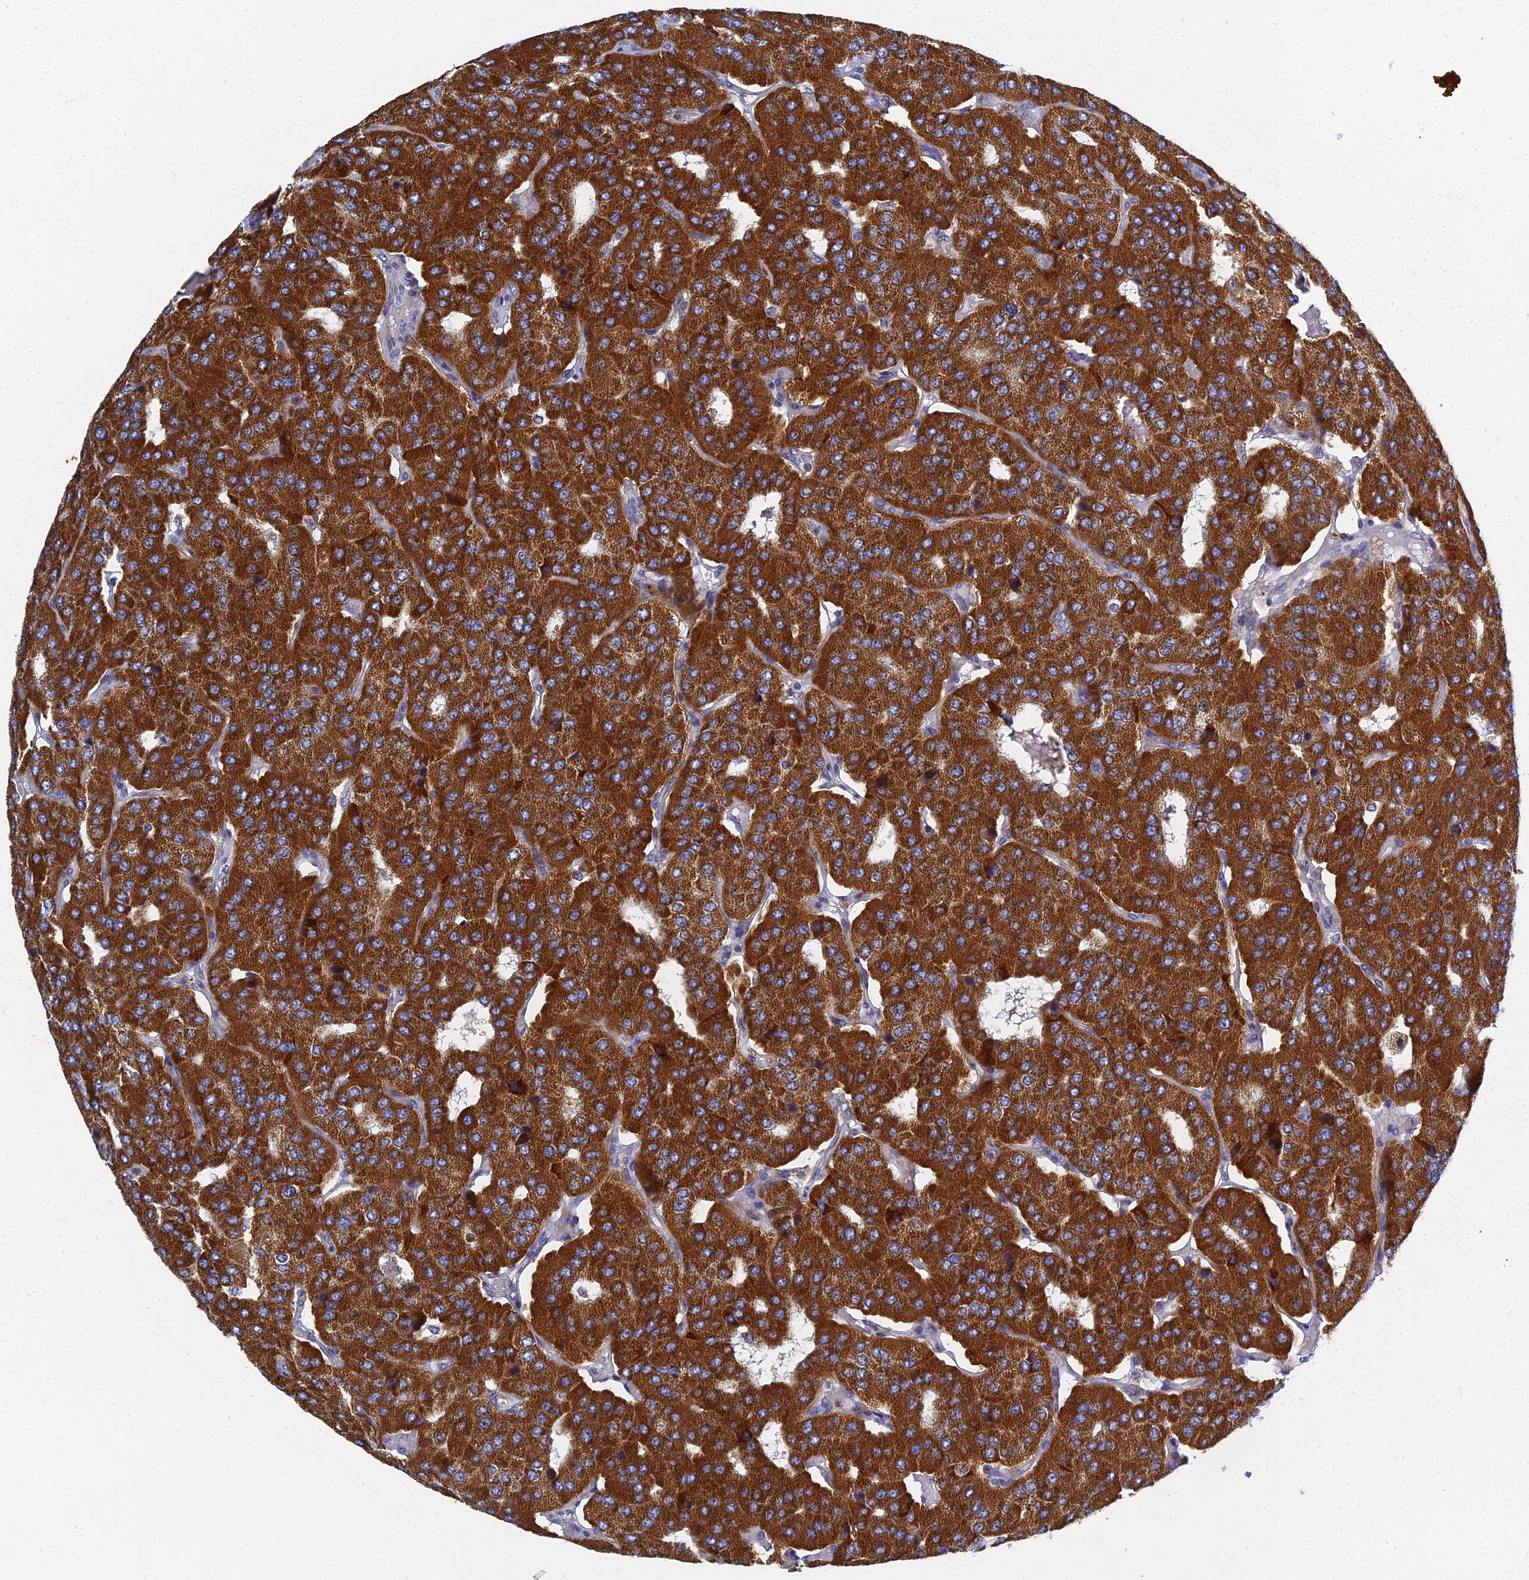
{"staining": {"intensity": "strong", "quantity": ">75%", "location": "cytoplasmic/membranous"}, "tissue": "parathyroid gland", "cell_type": "Glandular cells", "image_type": "normal", "snomed": [{"axis": "morphology", "description": "Normal tissue, NOS"}, {"axis": "morphology", "description": "Adenoma, NOS"}, {"axis": "topography", "description": "Parathyroid gland"}], "caption": "Immunohistochemical staining of normal human parathyroid gland displays >75% levels of strong cytoplasmic/membranous protein staining in approximately >75% of glandular cells. Ihc stains the protein of interest in brown and the nuclei are stained blue.", "gene": "RNASEK", "patient": {"sex": "female", "age": 86}}